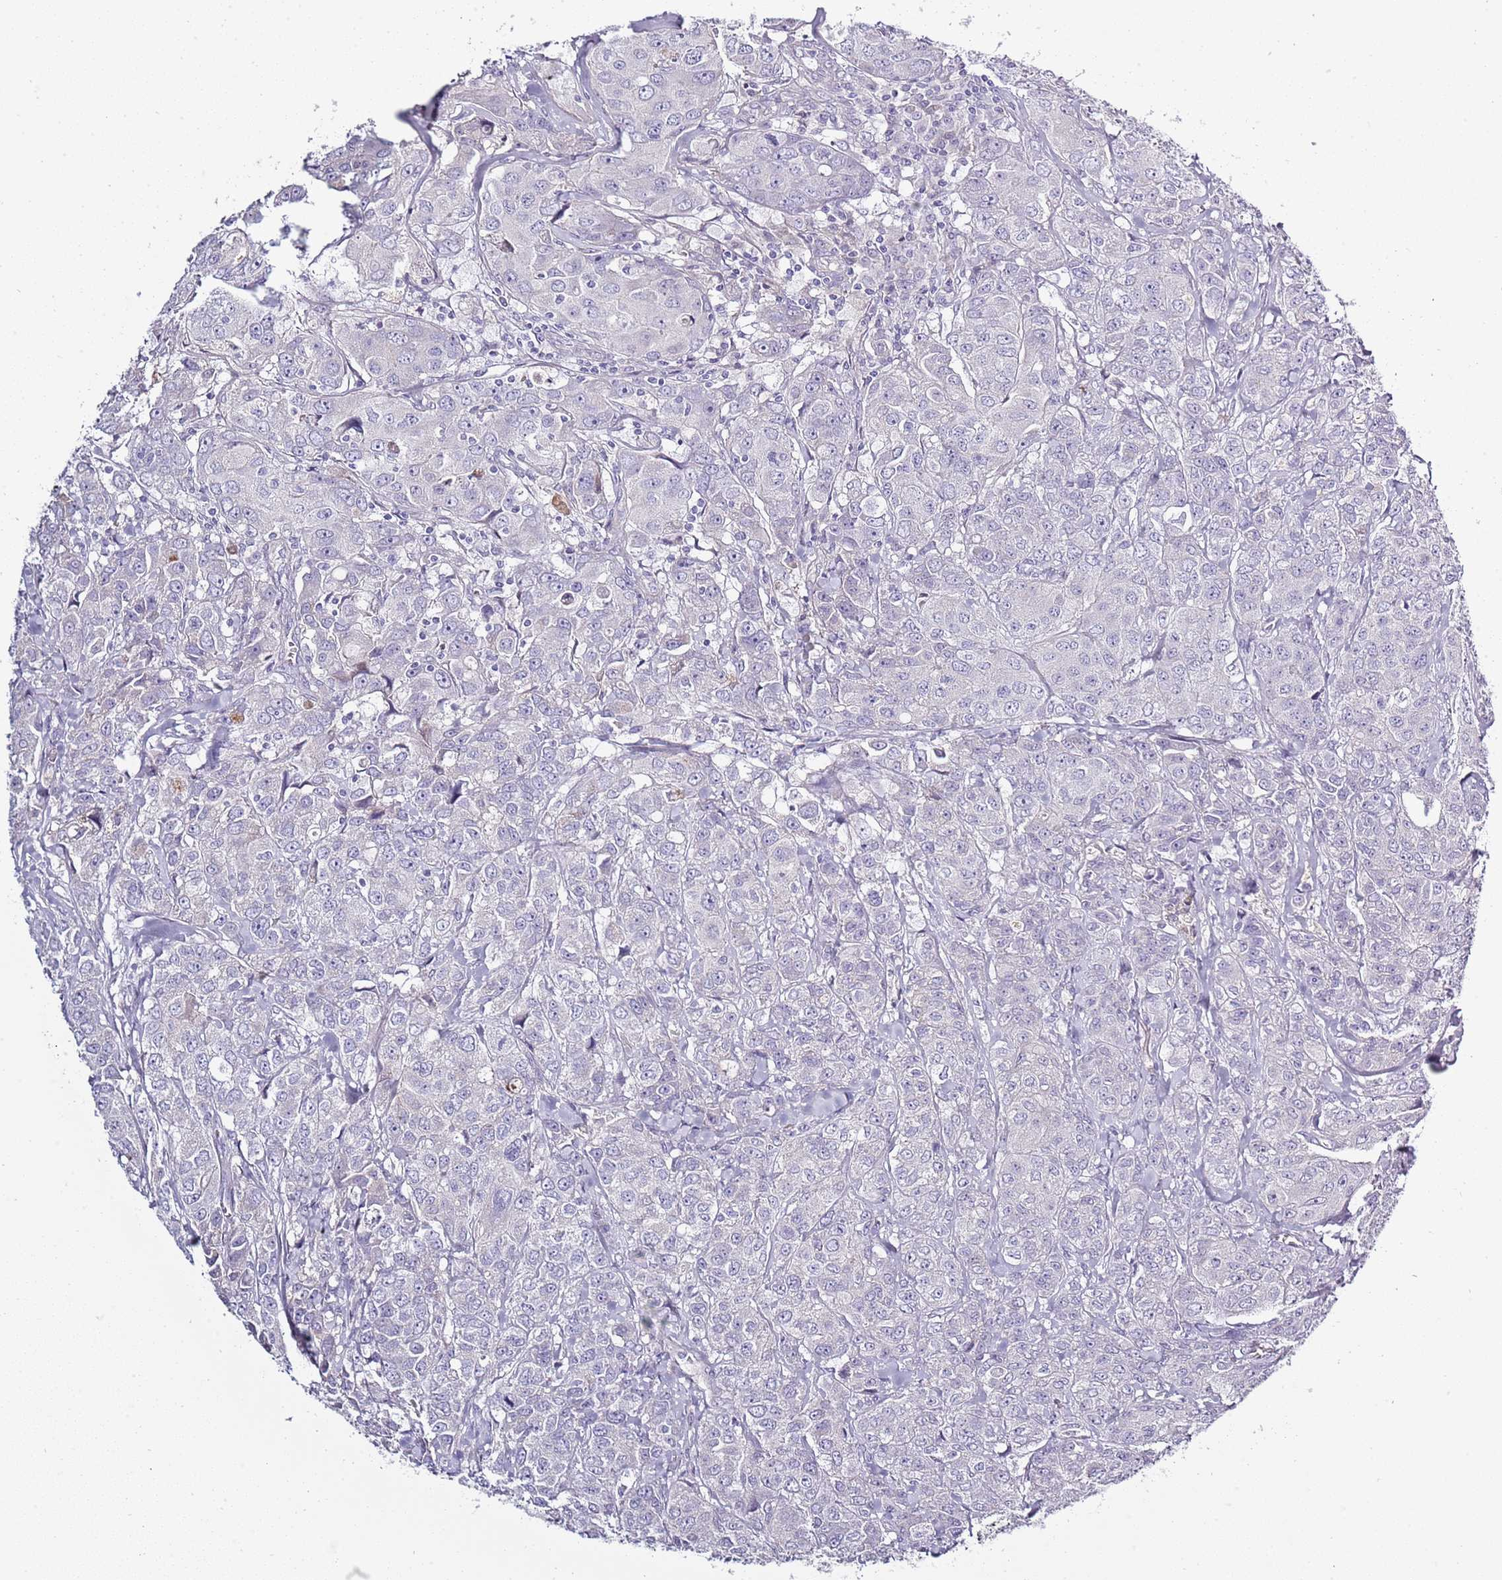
{"staining": {"intensity": "negative", "quantity": "none", "location": "none"}, "tissue": "breast cancer", "cell_type": "Tumor cells", "image_type": "cancer", "snomed": [{"axis": "morphology", "description": "Duct carcinoma"}, {"axis": "topography", "description": "Breast"}], "caption": "An IHC histopathology image of infiltrating ductal carcinoma (breast) is shown. There is no staining in tumor cells of infiltrating ductal carcinoma (breast). (DAB (3,3'-diaminobenzidine) IHC with hematoxylin counter stain).", "gene": "TNFRSF6B", "patient": {"sex": "female", "age": 43}}